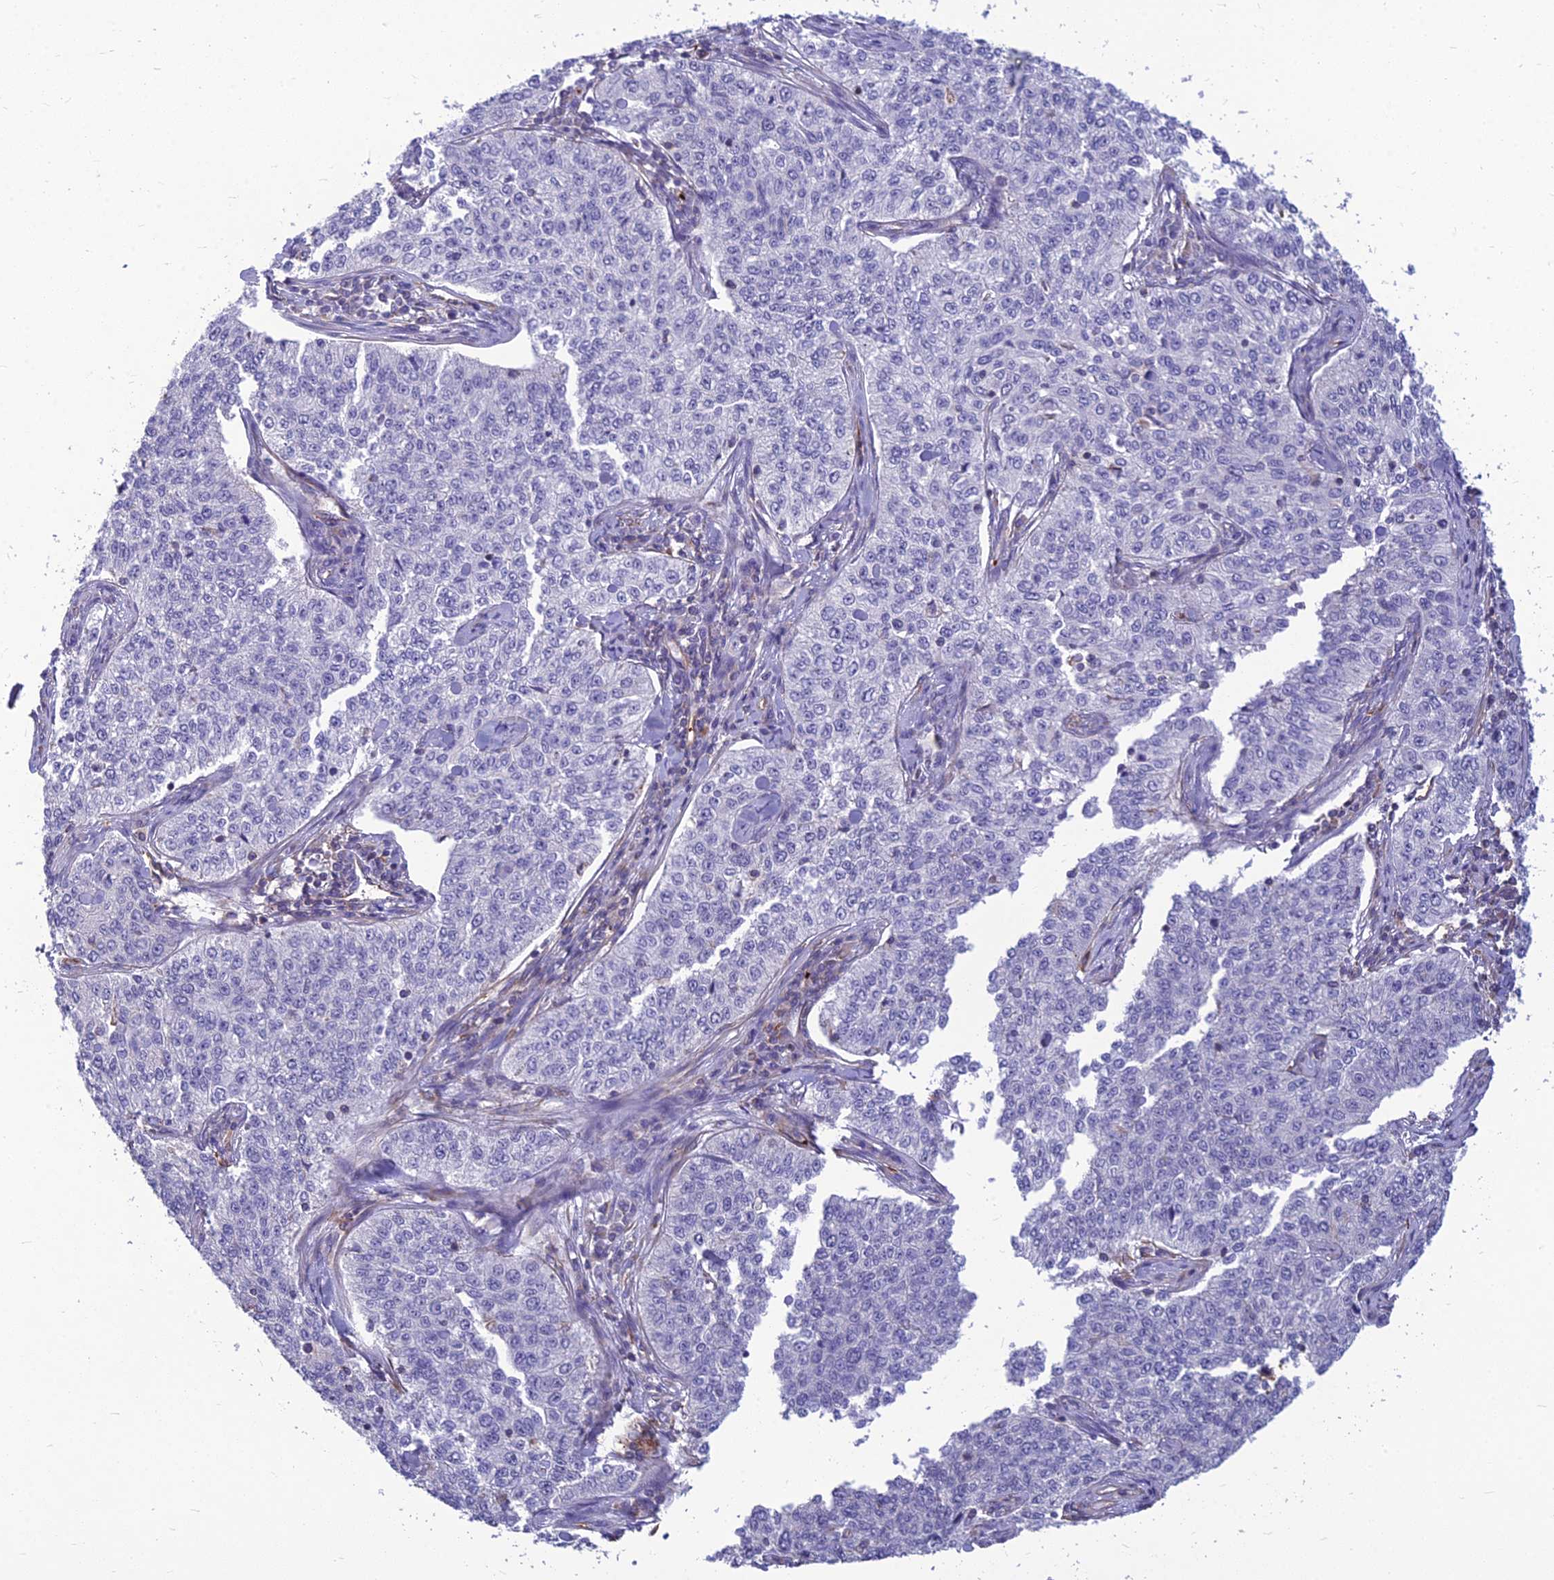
{"staining": {"intensity": "negative", "quantity": "none", "location": "none"}, "tissue": "cervical cancer", "cell_type": "Tumor cells", "image_type": "cancer", "snomed": [{"axis": "morphology", "description": "Squamous cell carcinoma, NOS"}, {"axis": "topography", "description": "Cervix"}], "caption": "The histopathology image reveals no significant expression in tumor cells of cervical cancer (squamous cell carcinoma). (DAB IHC with hematoxylin counter stain).", "gene": "PSMD11", "patient": {"sex": "female", "age": 35}}